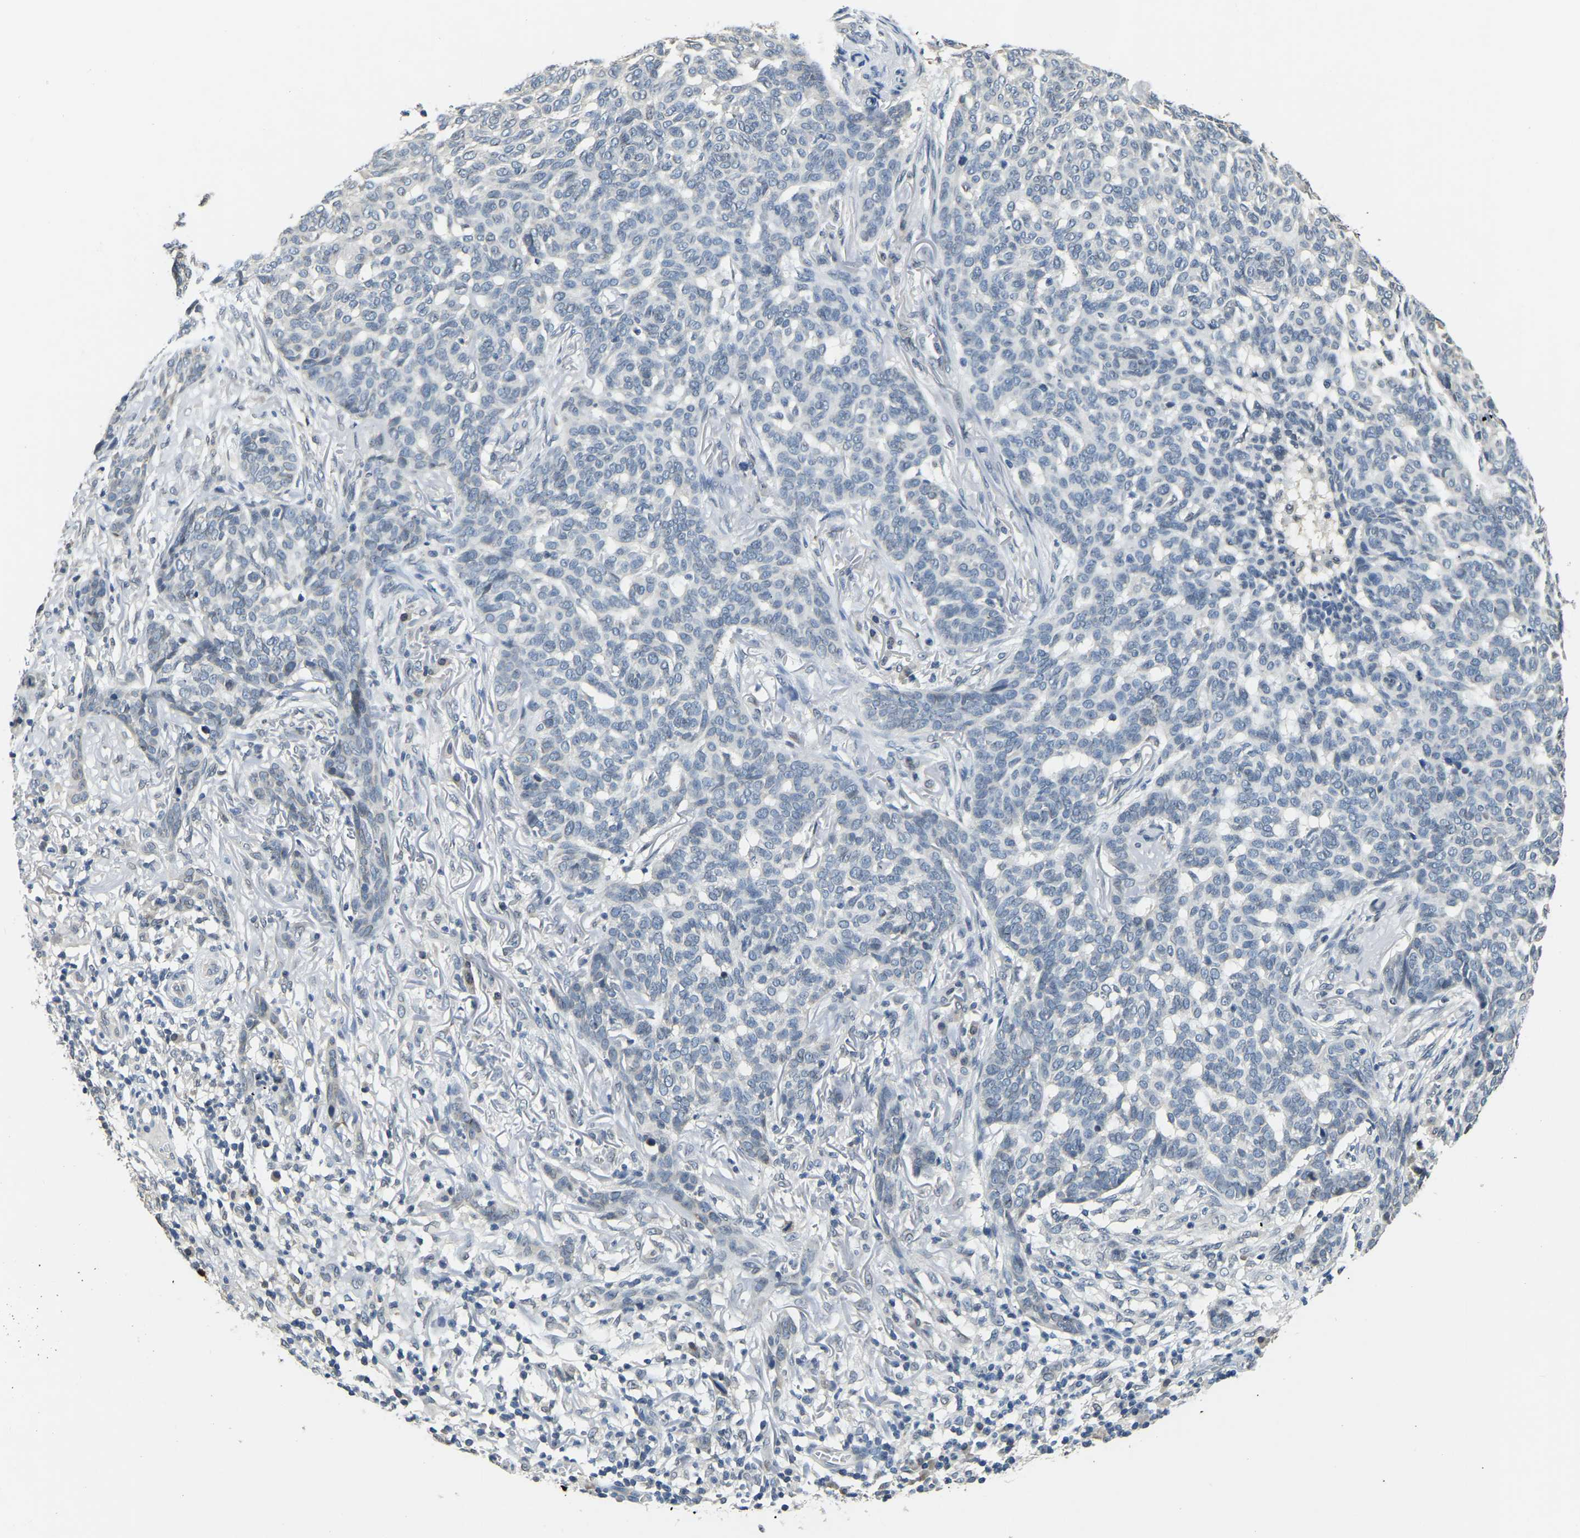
{"staining": {"intensity": "negative", "quantity": "none", "location": "none"}, "tissue": "skin cancer", "cell_type": "Tumor cells", "image_type": "cancer", "snomed": [{"axis": "morphology", "description": "Basal cell carcinoma"}, {"axis": "topography", "description": "Skin"}], "caption": "Immunohistochemical staining of skin basal cell carcinoma reveals no significant expression in tumor cells. Nuclei are stained in blue.", "gene": "RANBP2", "patient": {"sex": "male", "age": 85}}